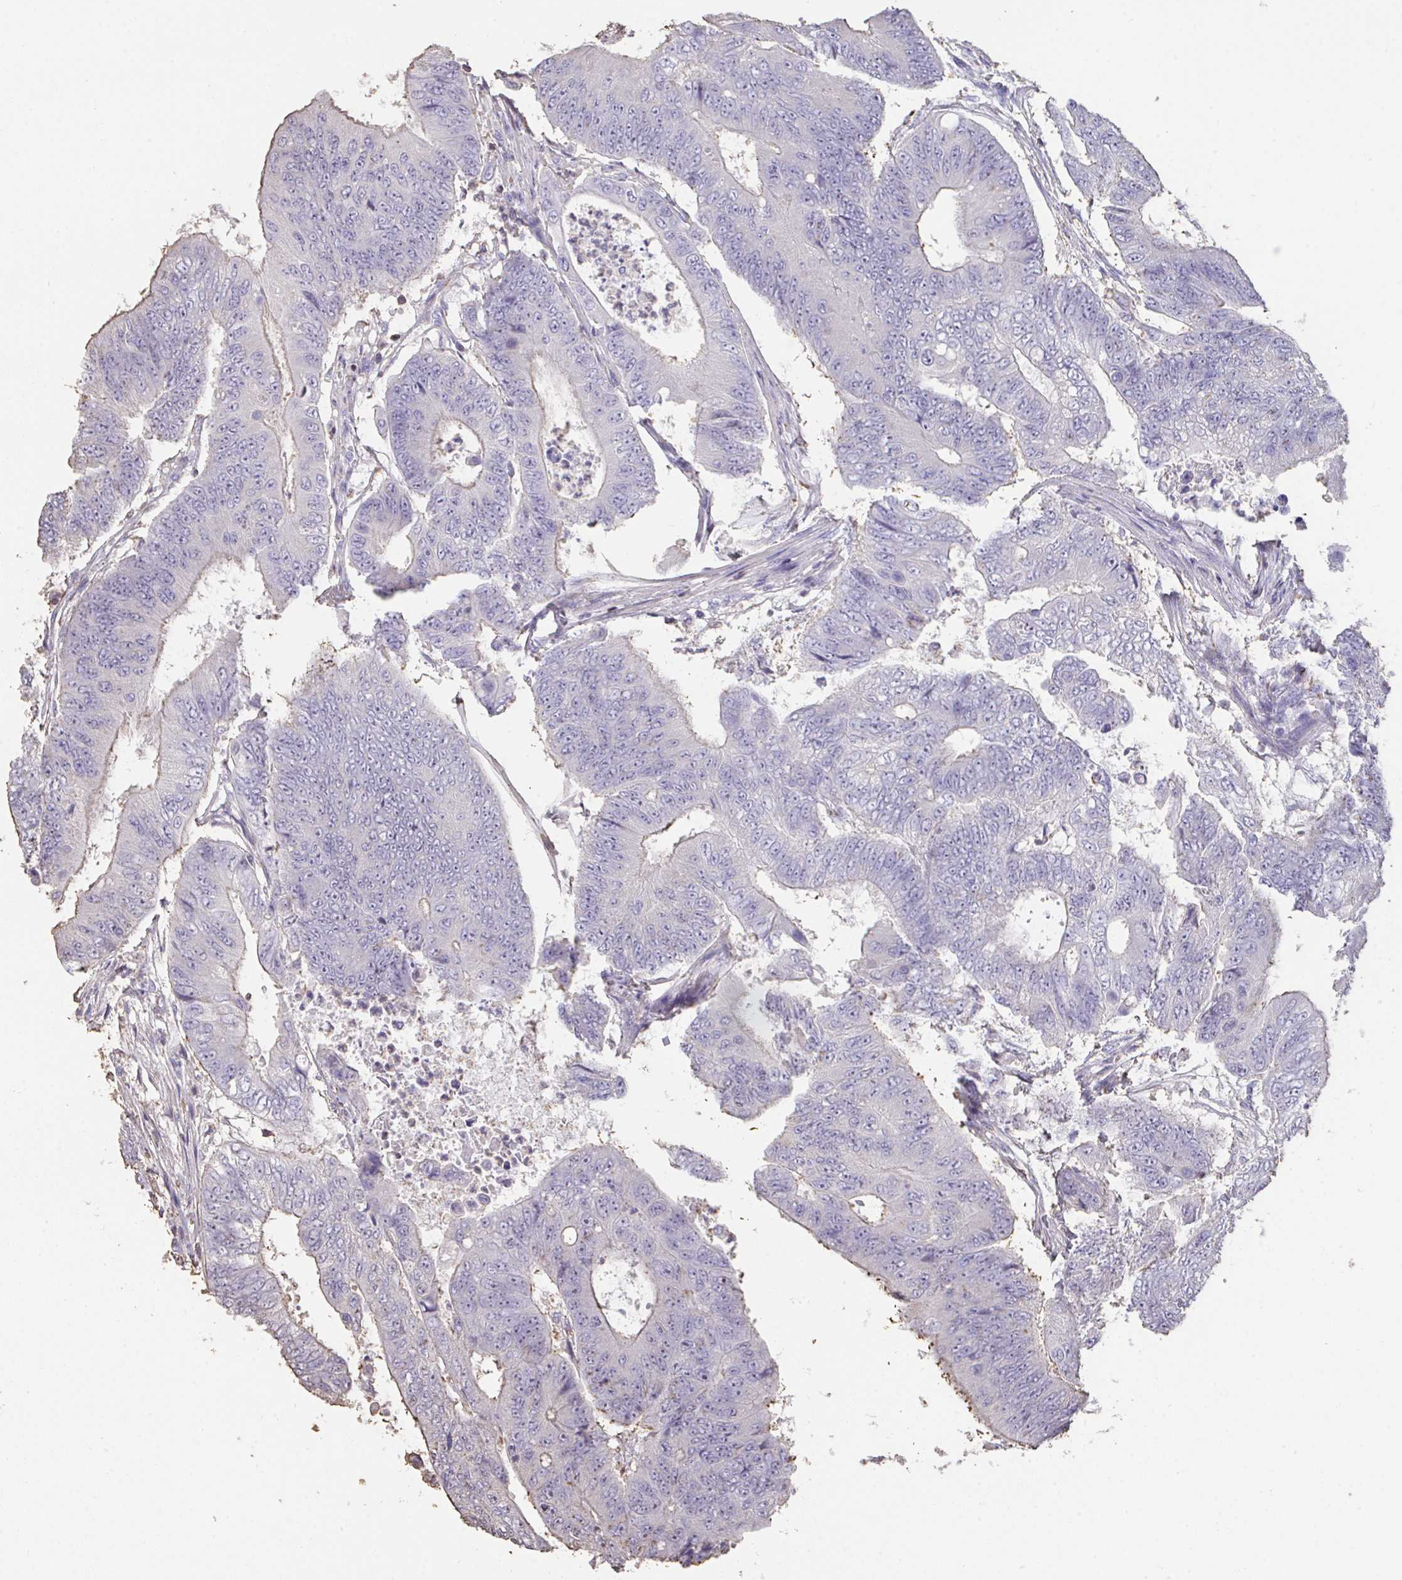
{"staining": {"intensity": "weak", "quantity": "<25%", "location": "cytoplasmic/membranous"}, "tissue": "colorectal cancer", "cell_type": "Tumor cells", "image_type": "cancer", "snomed": [{"axis": "morphology", "description": "Adenocarcinoma, NOS"}, {"axis": "topography", "description": "Colon"}], "caption": "Immunohistochemical staining of colorectal cancer demonstrates no significant positivity in tumor cells.", "gene": "IL23R", "patient": {"sex": "female", "age": 48}}